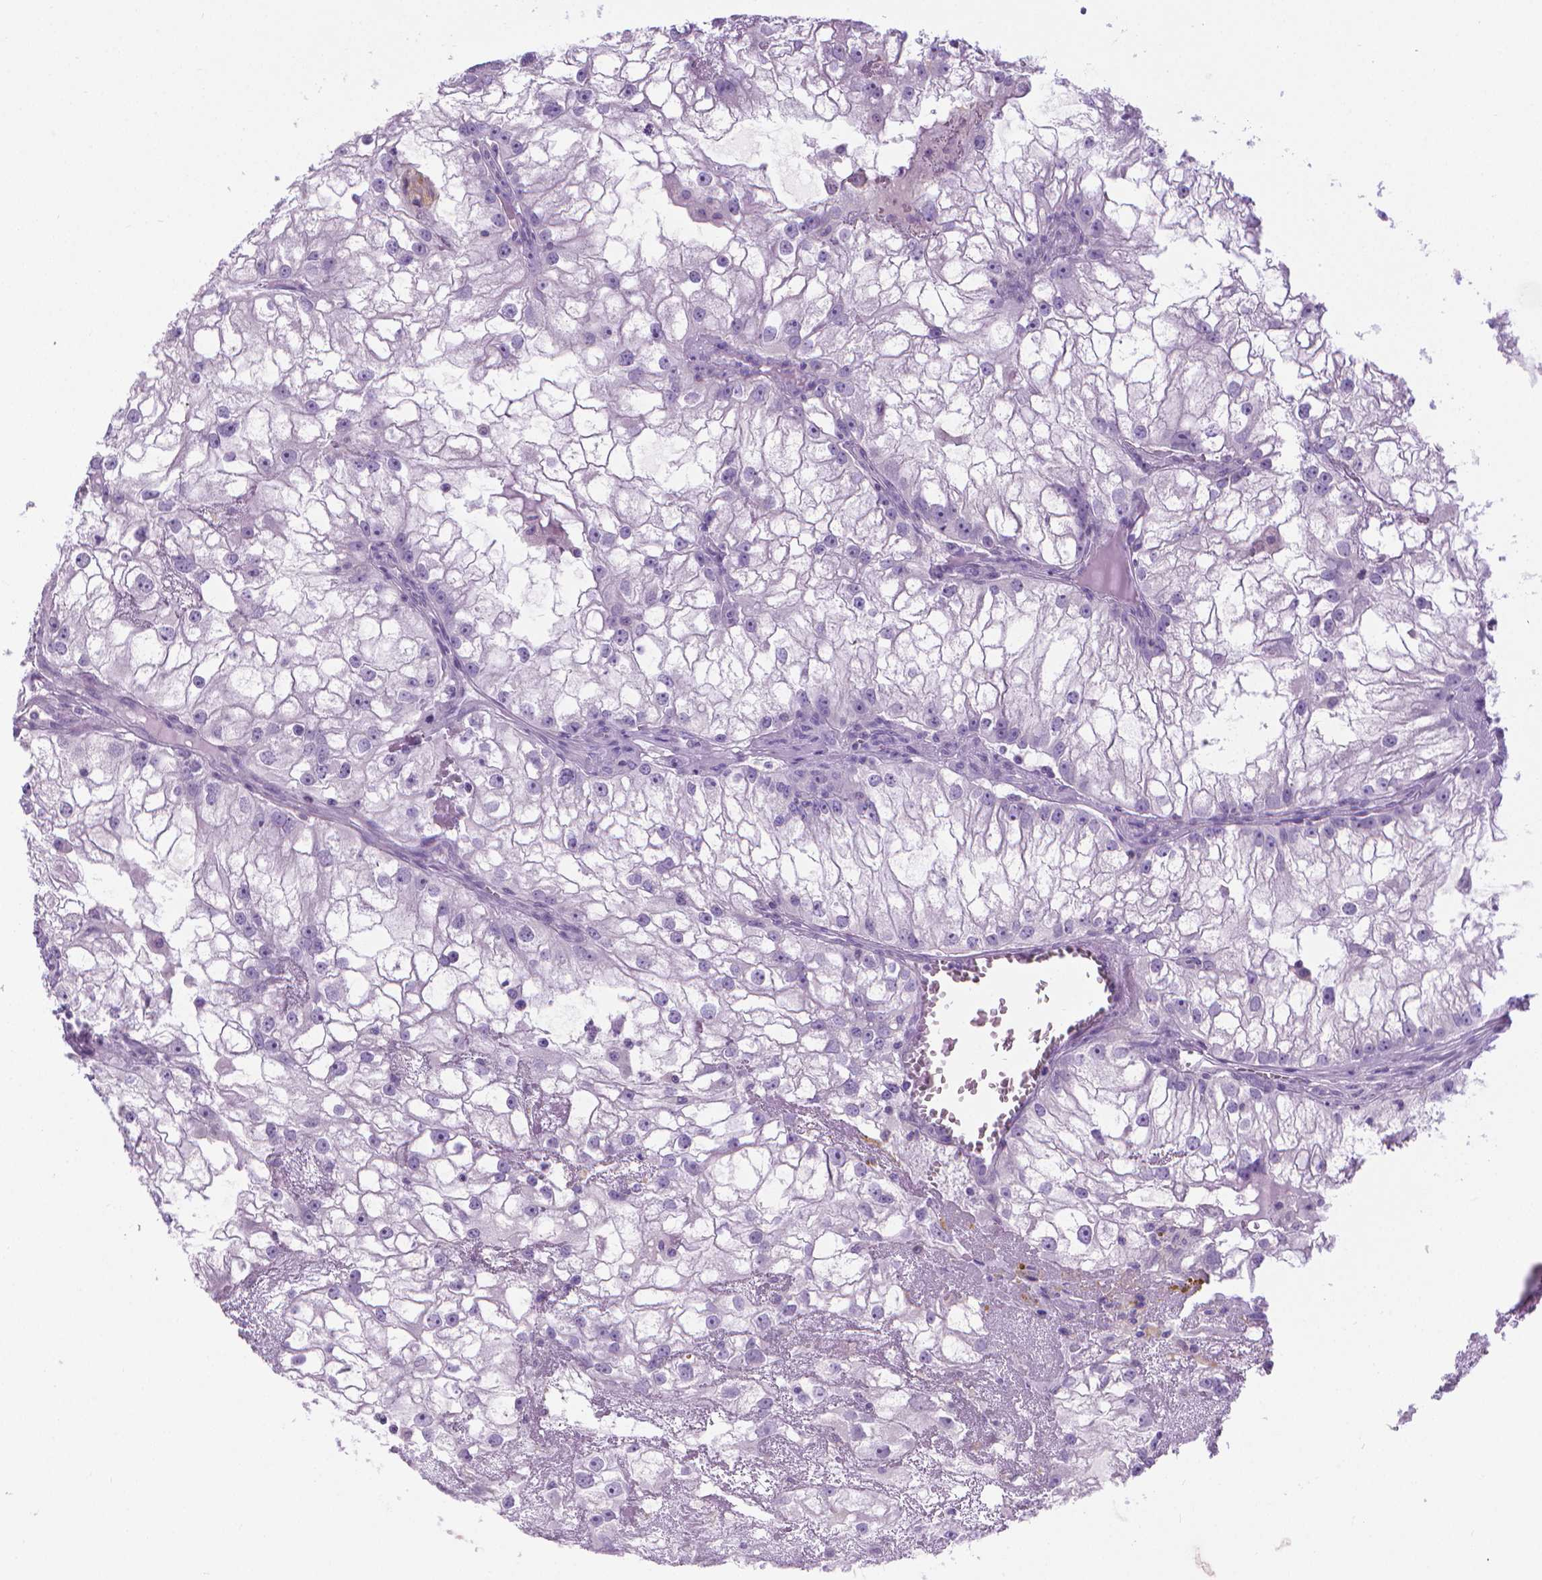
{"staining": {"intensity": "negative", "quantity": "none", "location": "none"}, "tissue": "renal cancer", "cell_type": "Tumor cells", "image_type": "cancer", "snomed": [{"axis": "morphology", "description": "Adenocarcinoma, NOS"}, {"axis": "topography", "description": "Kidney"}], "caption": "Human renal cancer stained for a protein using immunohistochemistry reveals no expression in tumor cells.", "gene": "SPAG6", "patient": {"sex": "male", "age": 59}}